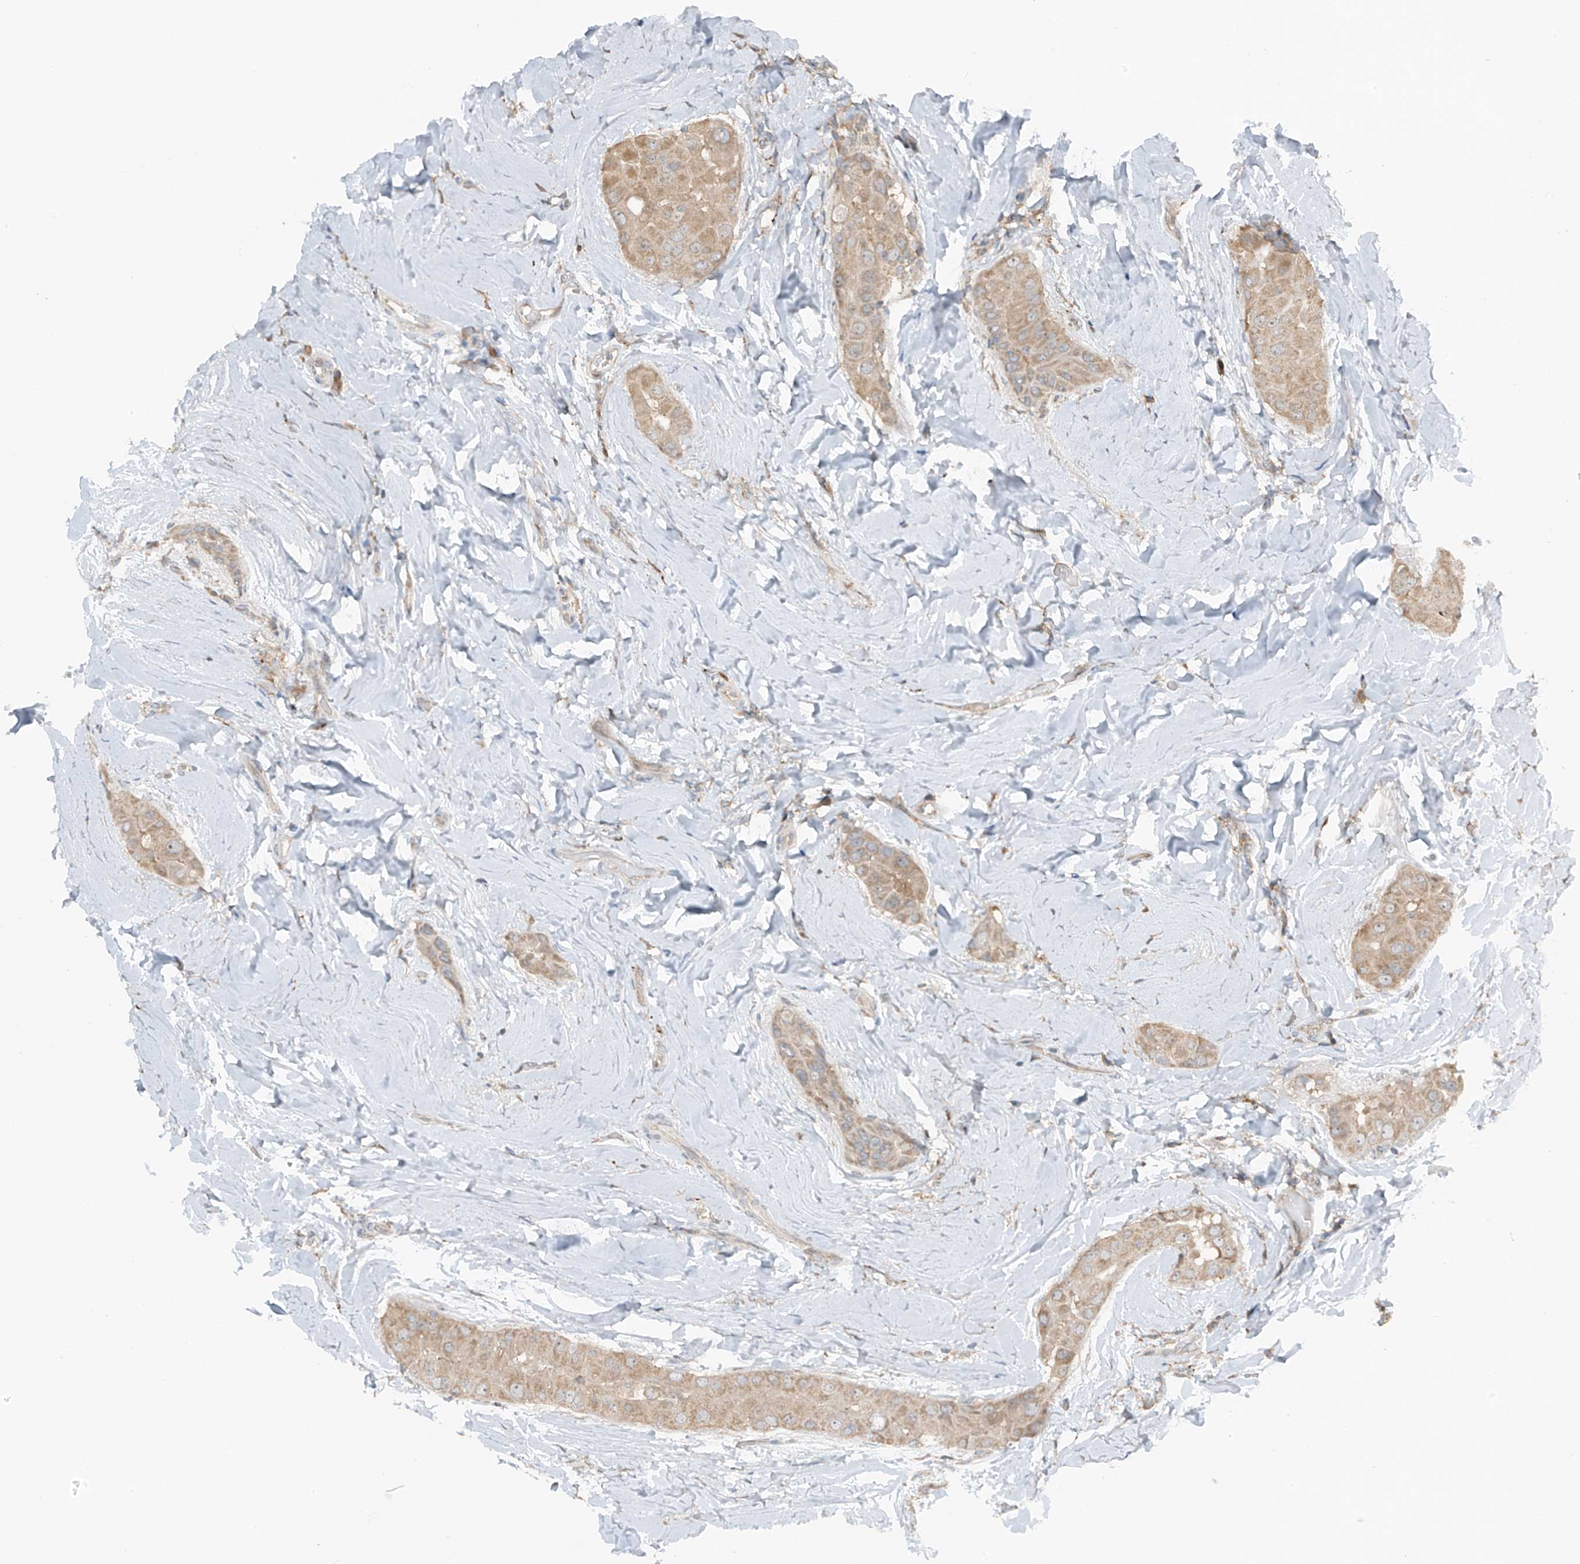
{"staining": {"intensity": "weak", "quantity": ">75%", "location": "cytoplasmic/membranous"}, "tissue": "thyroid cancer", "cell_type": "Tumor cells", "image_type": "cancer", "snomed": [{"axis": "morphology", "description": "Papillary adenocarcinoma, NOS"}, {"axis": "topography", "description": "Thyroid gland"}], "caption": "Human thyroid cancer stained with a brown dye demonstrates weak cytoplasmic/membranous positive staining in about >75% of tumor cells.", "gene": "TXNDC9", "patient": {"sex": "male", "age": 33}}